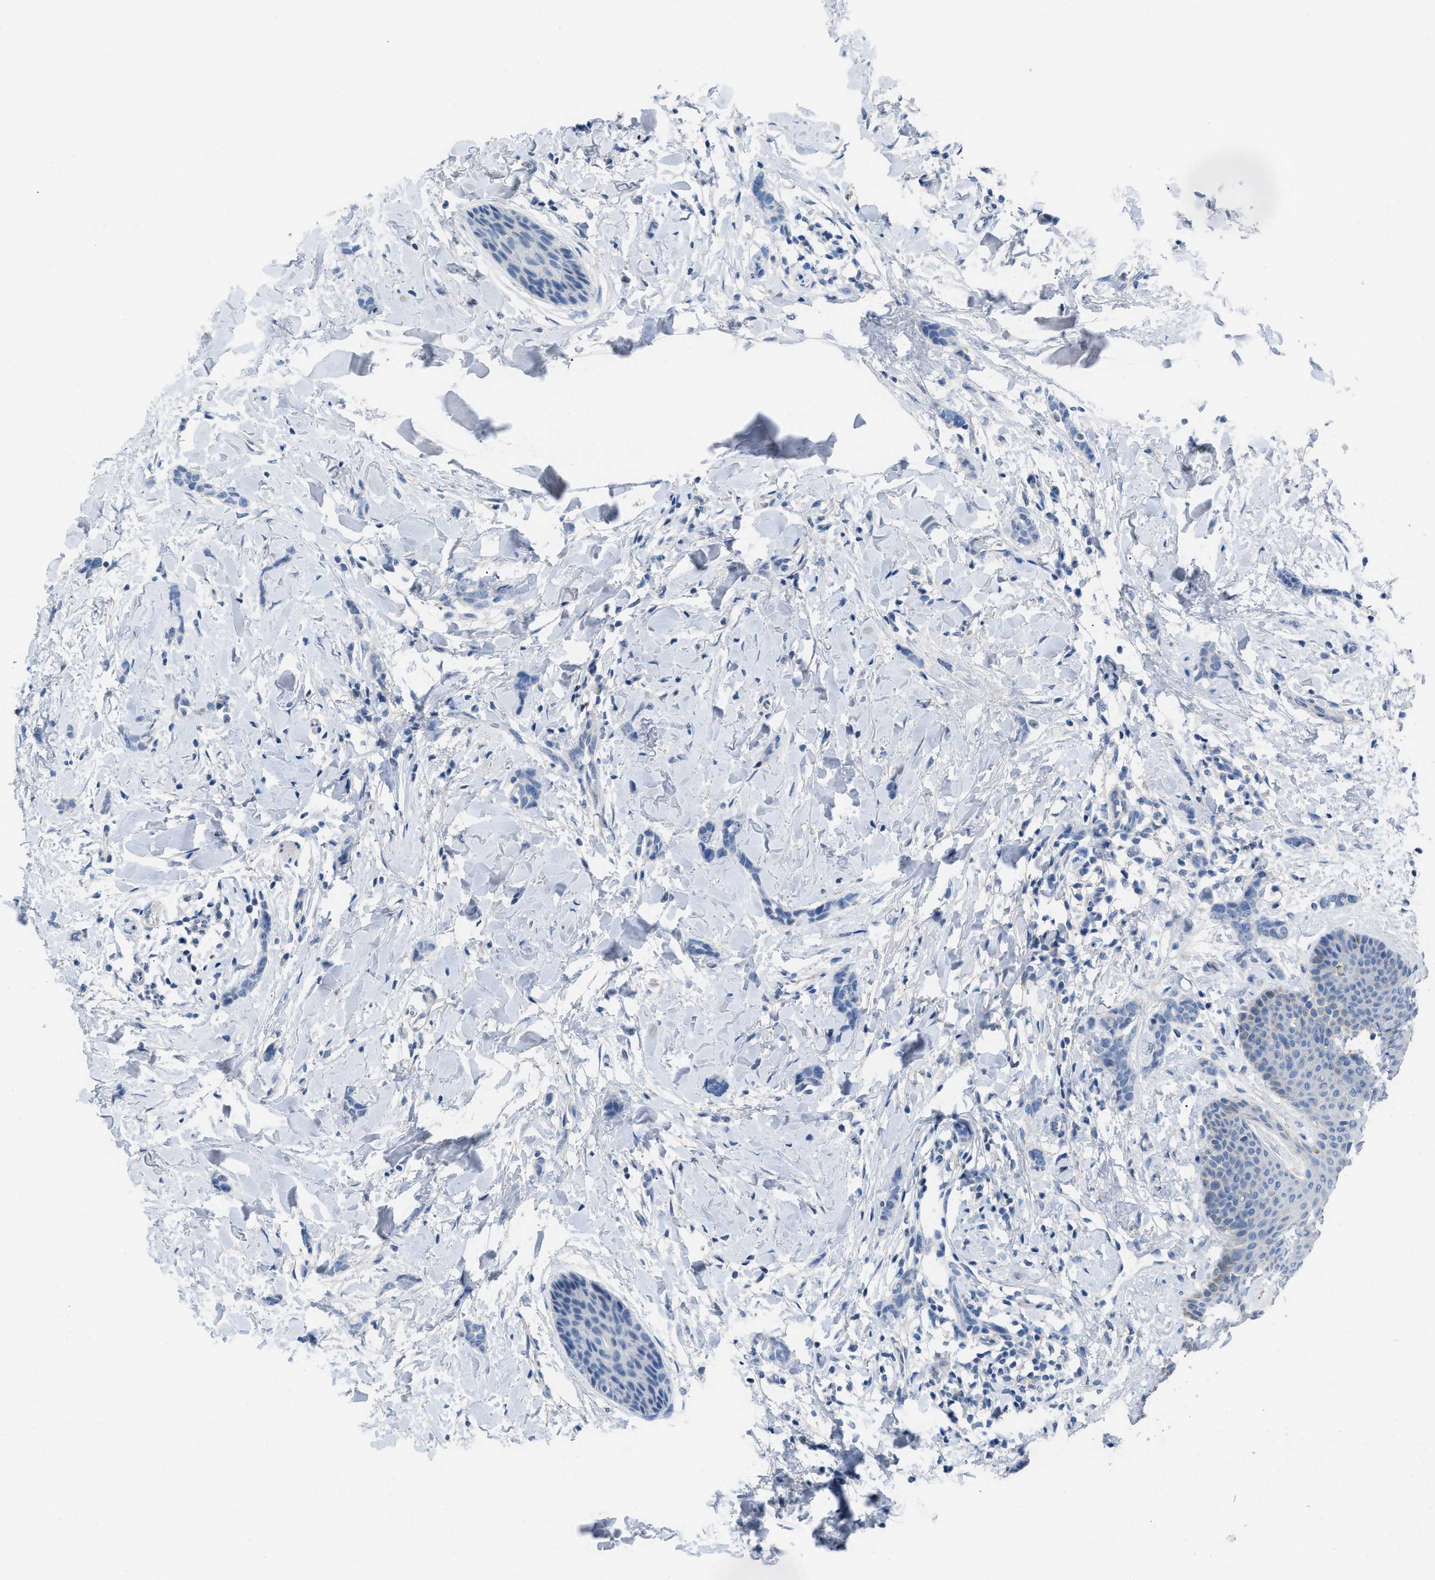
{"staining": {"intensity": "negative", "quantity": "none", "location": "none"}, "tissue": "breast cancer", "cell_type": "Tumor cells", "image_type": "cancer", "snomed": [{"axis": "morphology", "description": "Lobular carcinoma"}, {"axis": "topography", "description": "Skin"}, {"axis": "topography", "description": "Breast"}], "caption": "Human breast cancer (lobular carcinoma) stained for a protein using IHC exhibits no expression in tumor cells.", "gene": "HPX", "patient": {"sex": "female", "age": 46}}